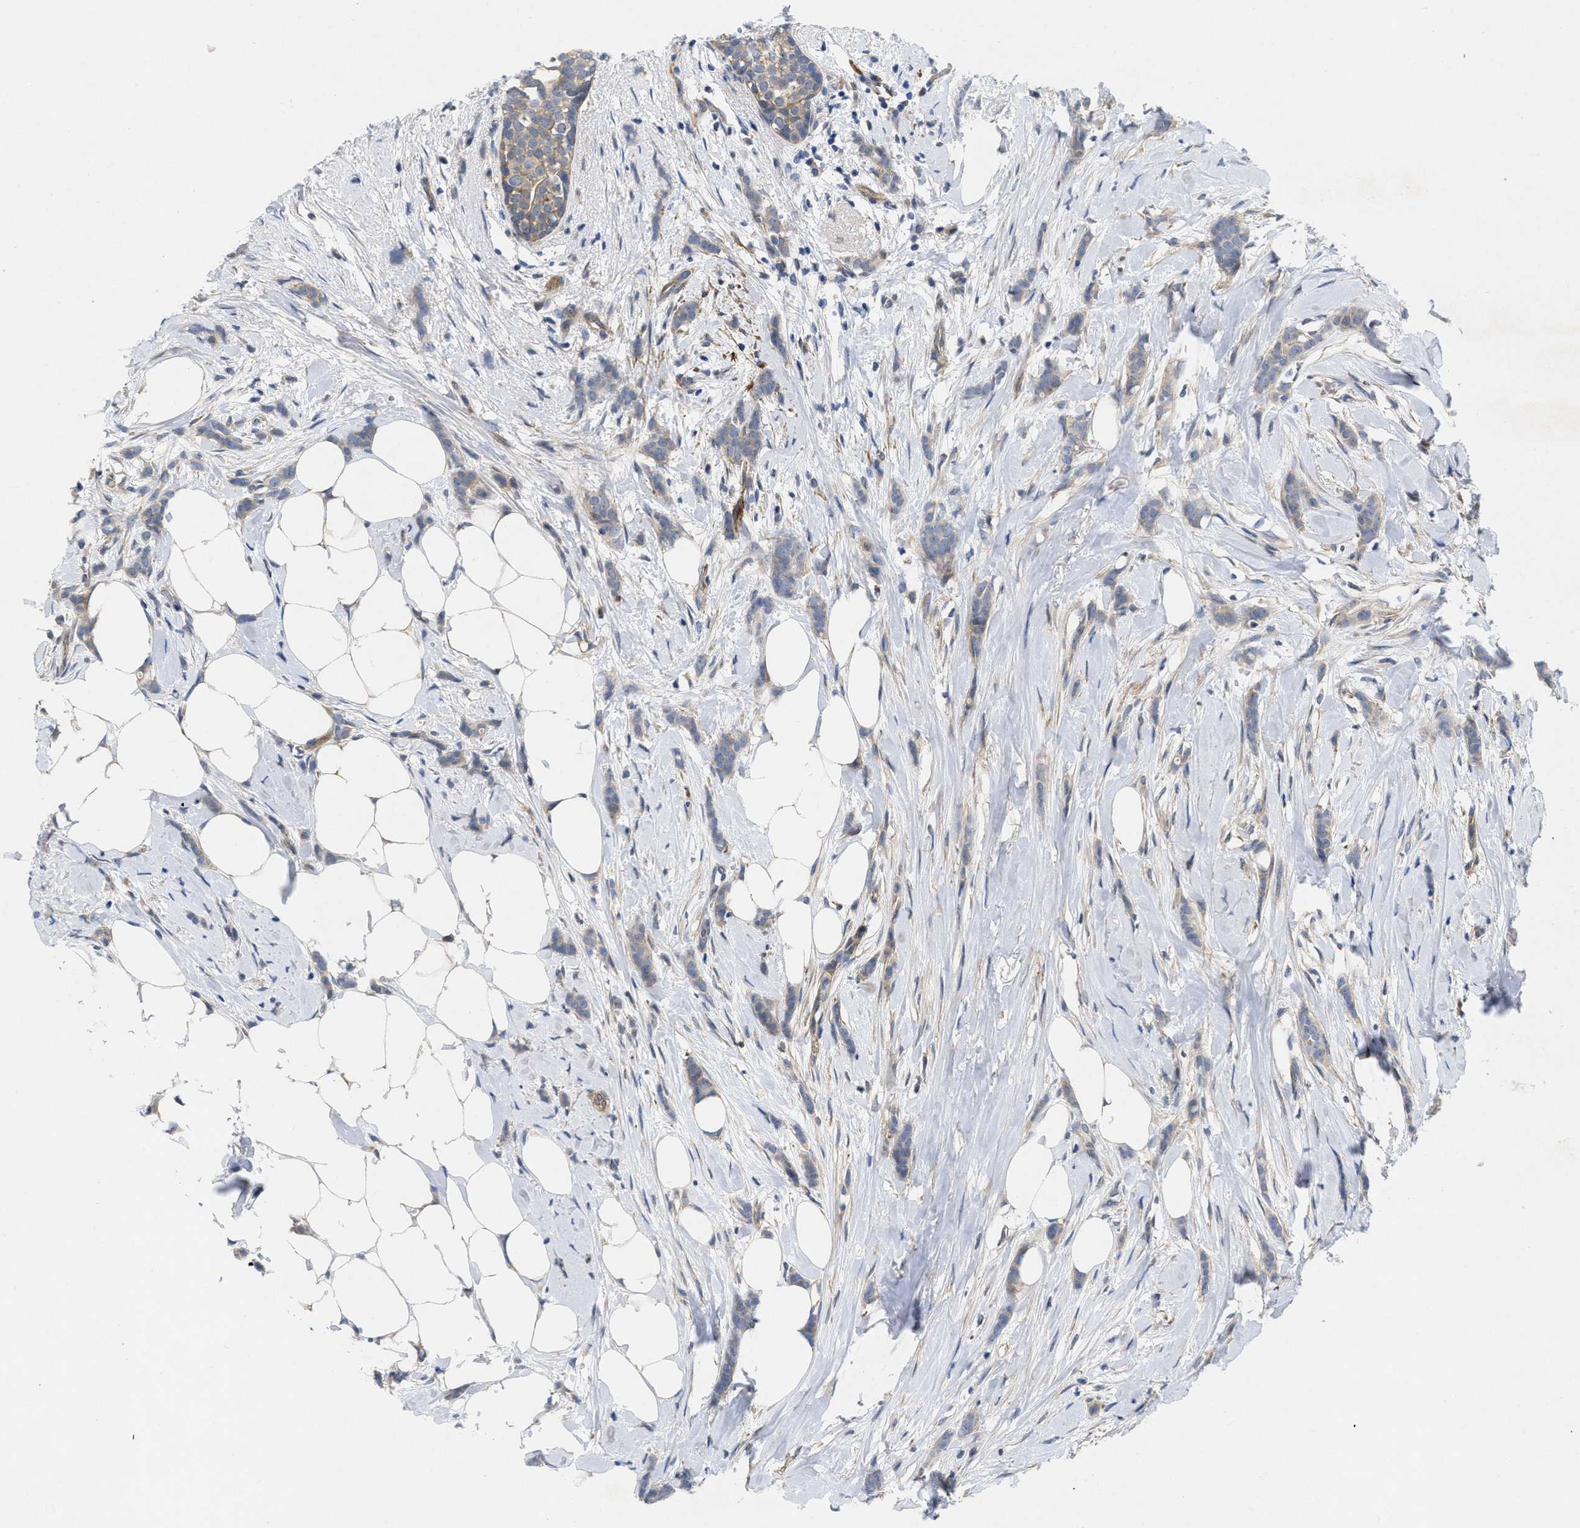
{"staining": {"intensity": "weak", "quantity": "<25%", "location": "cytoplasmic/membranous"}, "tissue": "breast cancer", "cell_type": "Tumor cells", "image_type": "cancer", "snomed": [{"axis": "morphology", "description": "Lobular carcinoma, in situ"}, {"axis": "morphology", "description": "Lobular carcinoma"}, {"axis": "topography", "description": "Breast"}], "caption": "Immunohistochemistry of human breast lobular carcinoma reveals no expression in tumor cells.", "gene": "ARHGEF26", "patient": {"sex": "female", "age": 41}}